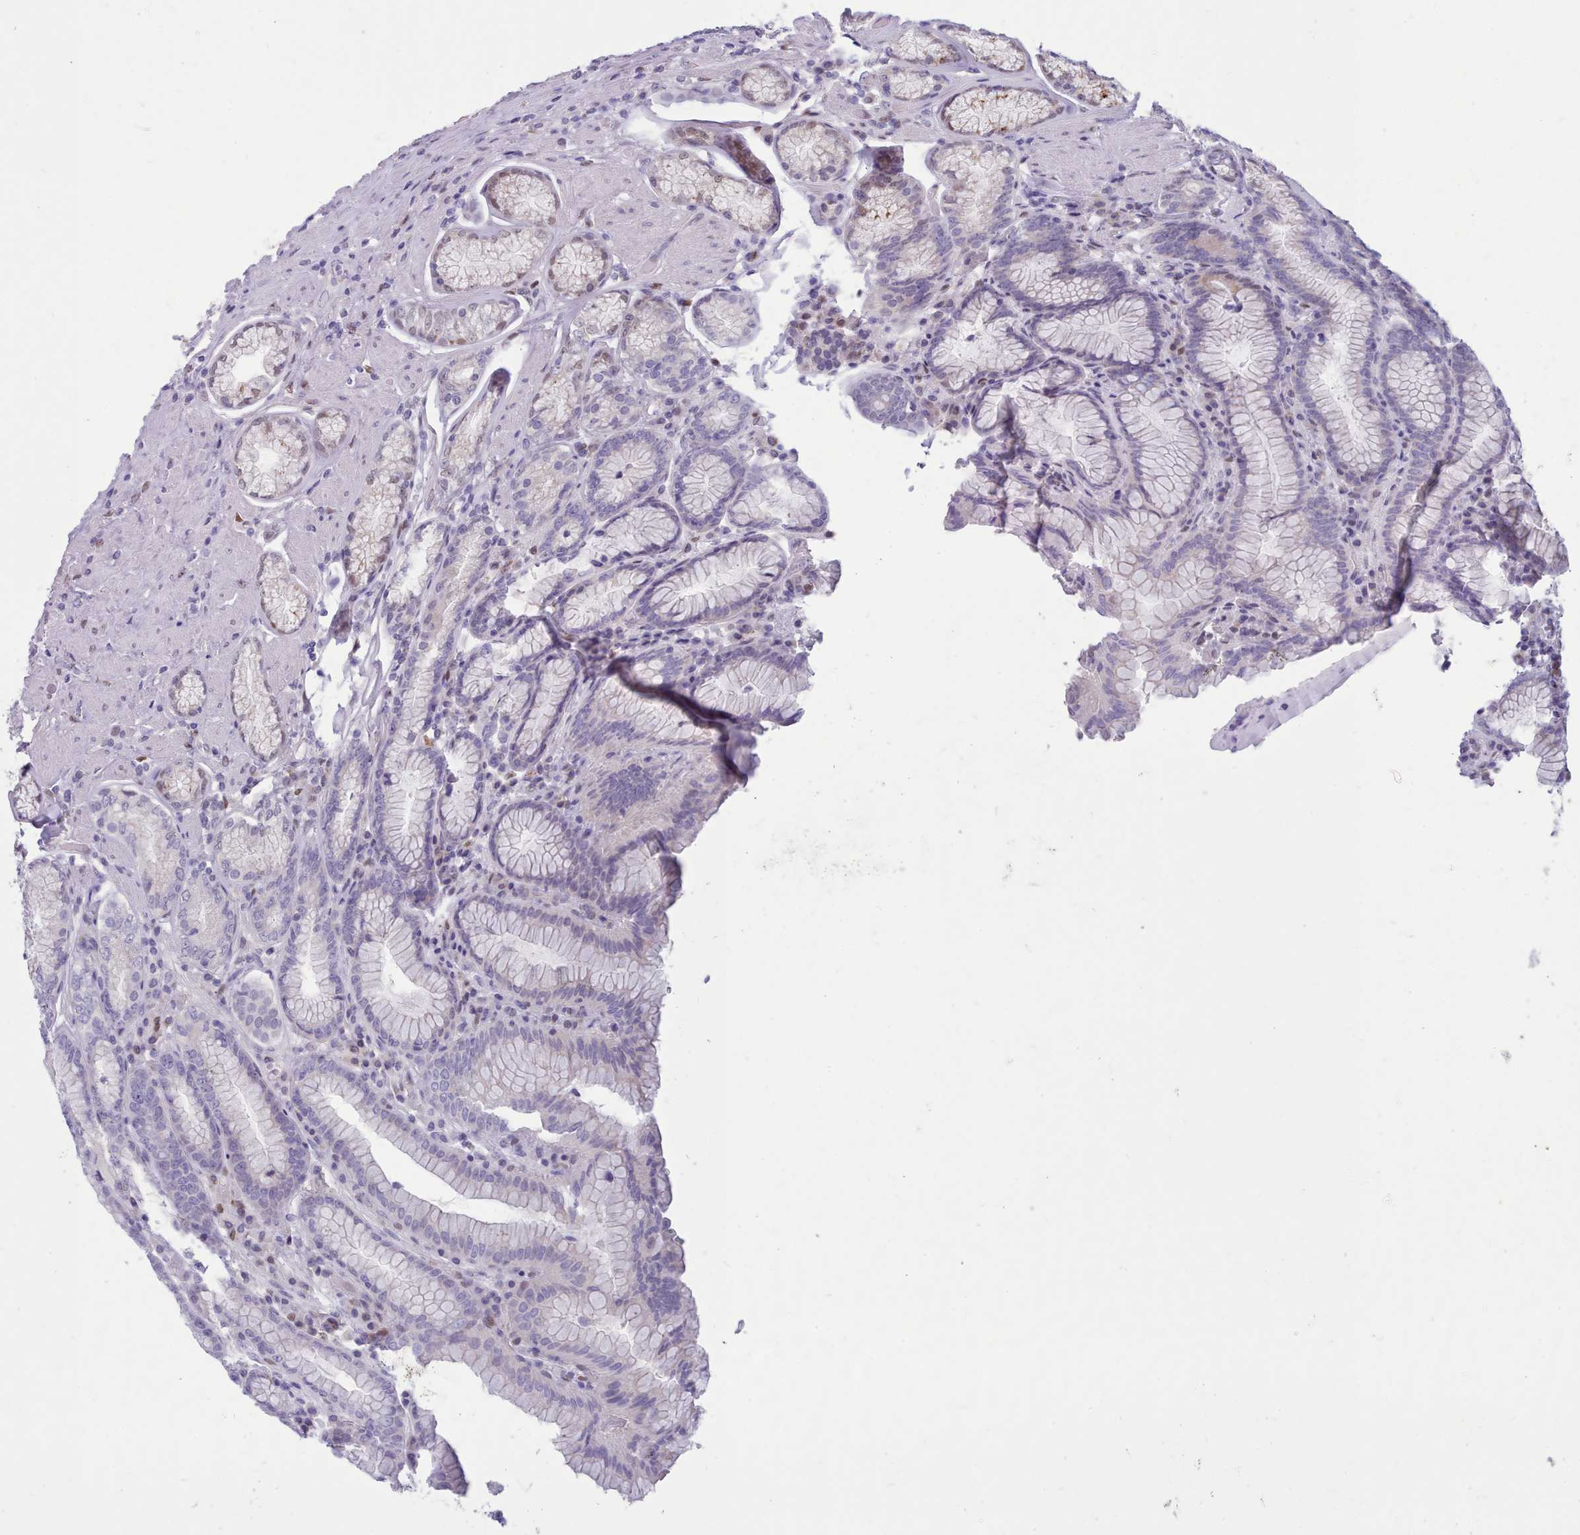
{"staining": {"intensity": "negative", "quantity": "none", "location": "none"}, "tissue": "stomach", "cell_type": "Glandular cells", "image_type": "normal", "snomed": [{"axis": "morphology", "description": "Normal tissue, NOS"}, {"axis": "topography", "description": "Stomach, upper"}, {"axis": "topography", "description": "Stomach, lower"}], "caption": "Stomach stained for a protein using immunohistochemistry (IHC) demonstrates no staining glandular cells.", "gene": "TMEM253", "patient": {"sex": "female", "age": 76}}